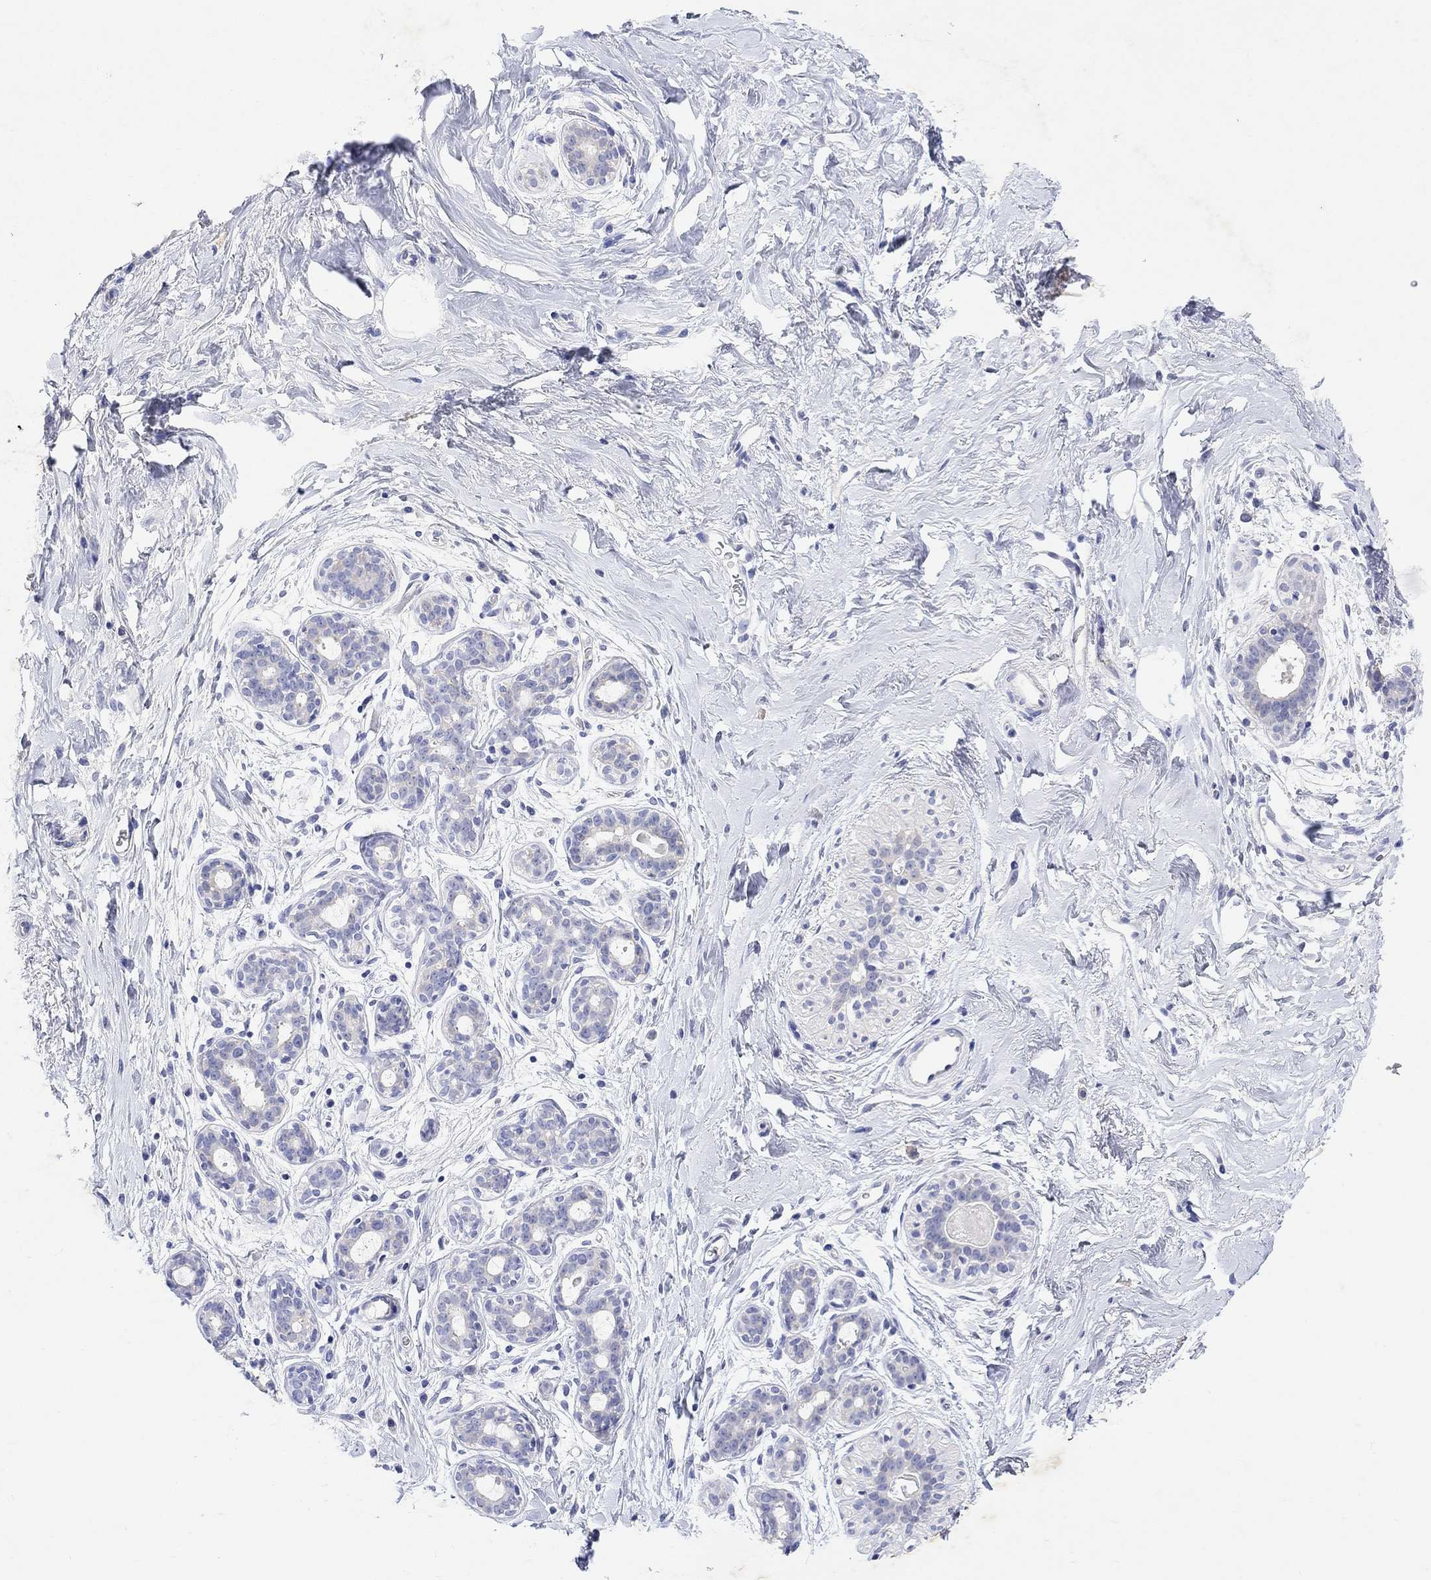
{"staining": {"intensity": "negative", "quantity": "none", "location": "none"}, "tissue": "breast", "cell_type": "Adipocytes", "image_type": "normal", "snomed": [{"axis": "morphology", "description": "Normal tissue, NOS"}, {"axis": "topography", "description": "Breast"}], "caption": "Breast stained for a protein using IHC exhibits no expression adipocytes.", "gene": "TYR", "patient": {"sex": "female", "age": 43}}